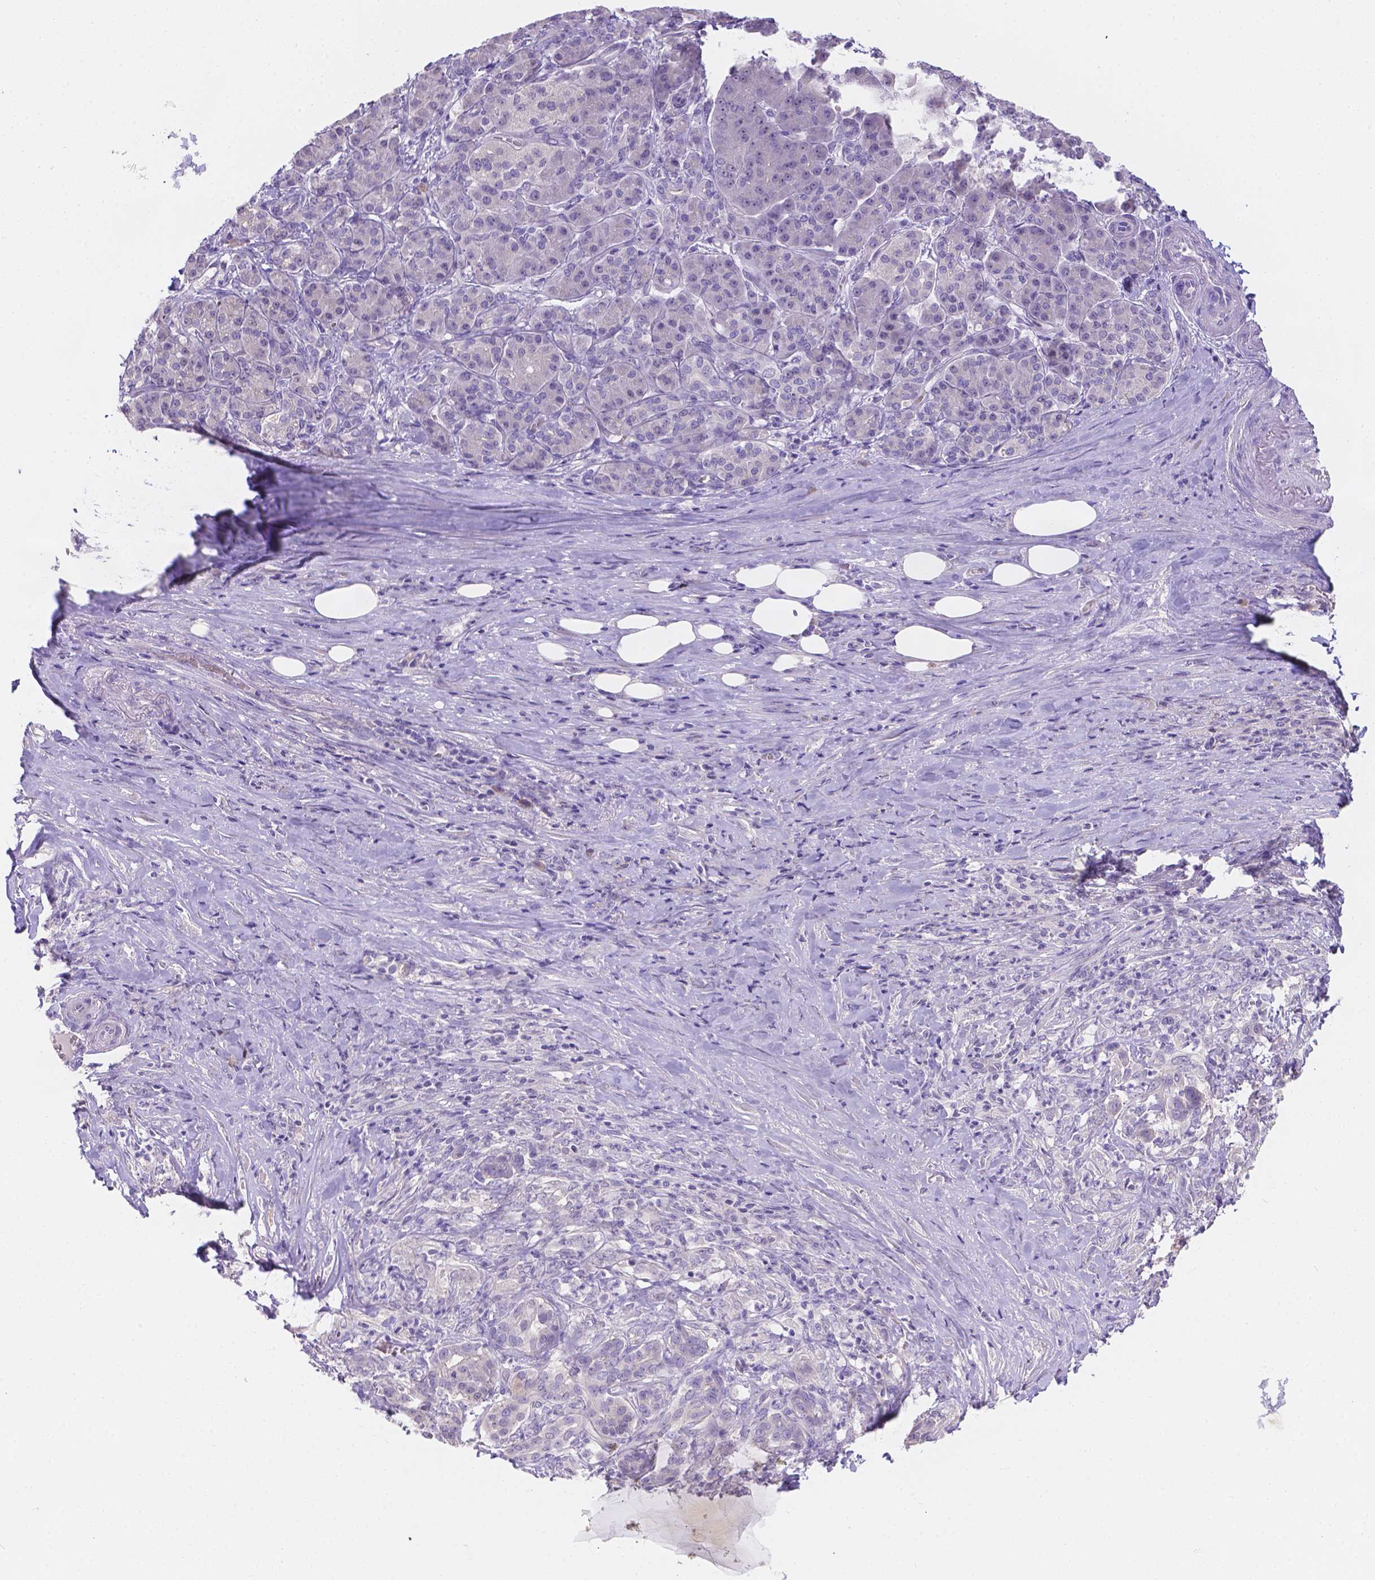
{"staining": {"intensity": "negative", "quantity": "none", "location": "none"}, "tissue": "pancreatic cancer", "cell_type": "Tumor cells", "image_type": "cancer", "snomed": [{"axis": "morphology", "description": "Normal tissue, NOS"}, {"axis": "morphology", "description": "Inflammation, NOS"}, {"axis": "morphology", "description": "Adenocarcinoma, NOS"}, {"axis": "topography", "description": "Pancreas"}], "caption": "Tumor cells are negative for brown protein staining in adenocarcinoma (pancreatic).", "gene": "CD96", "patient": {"sex": "male", "age": 57}}